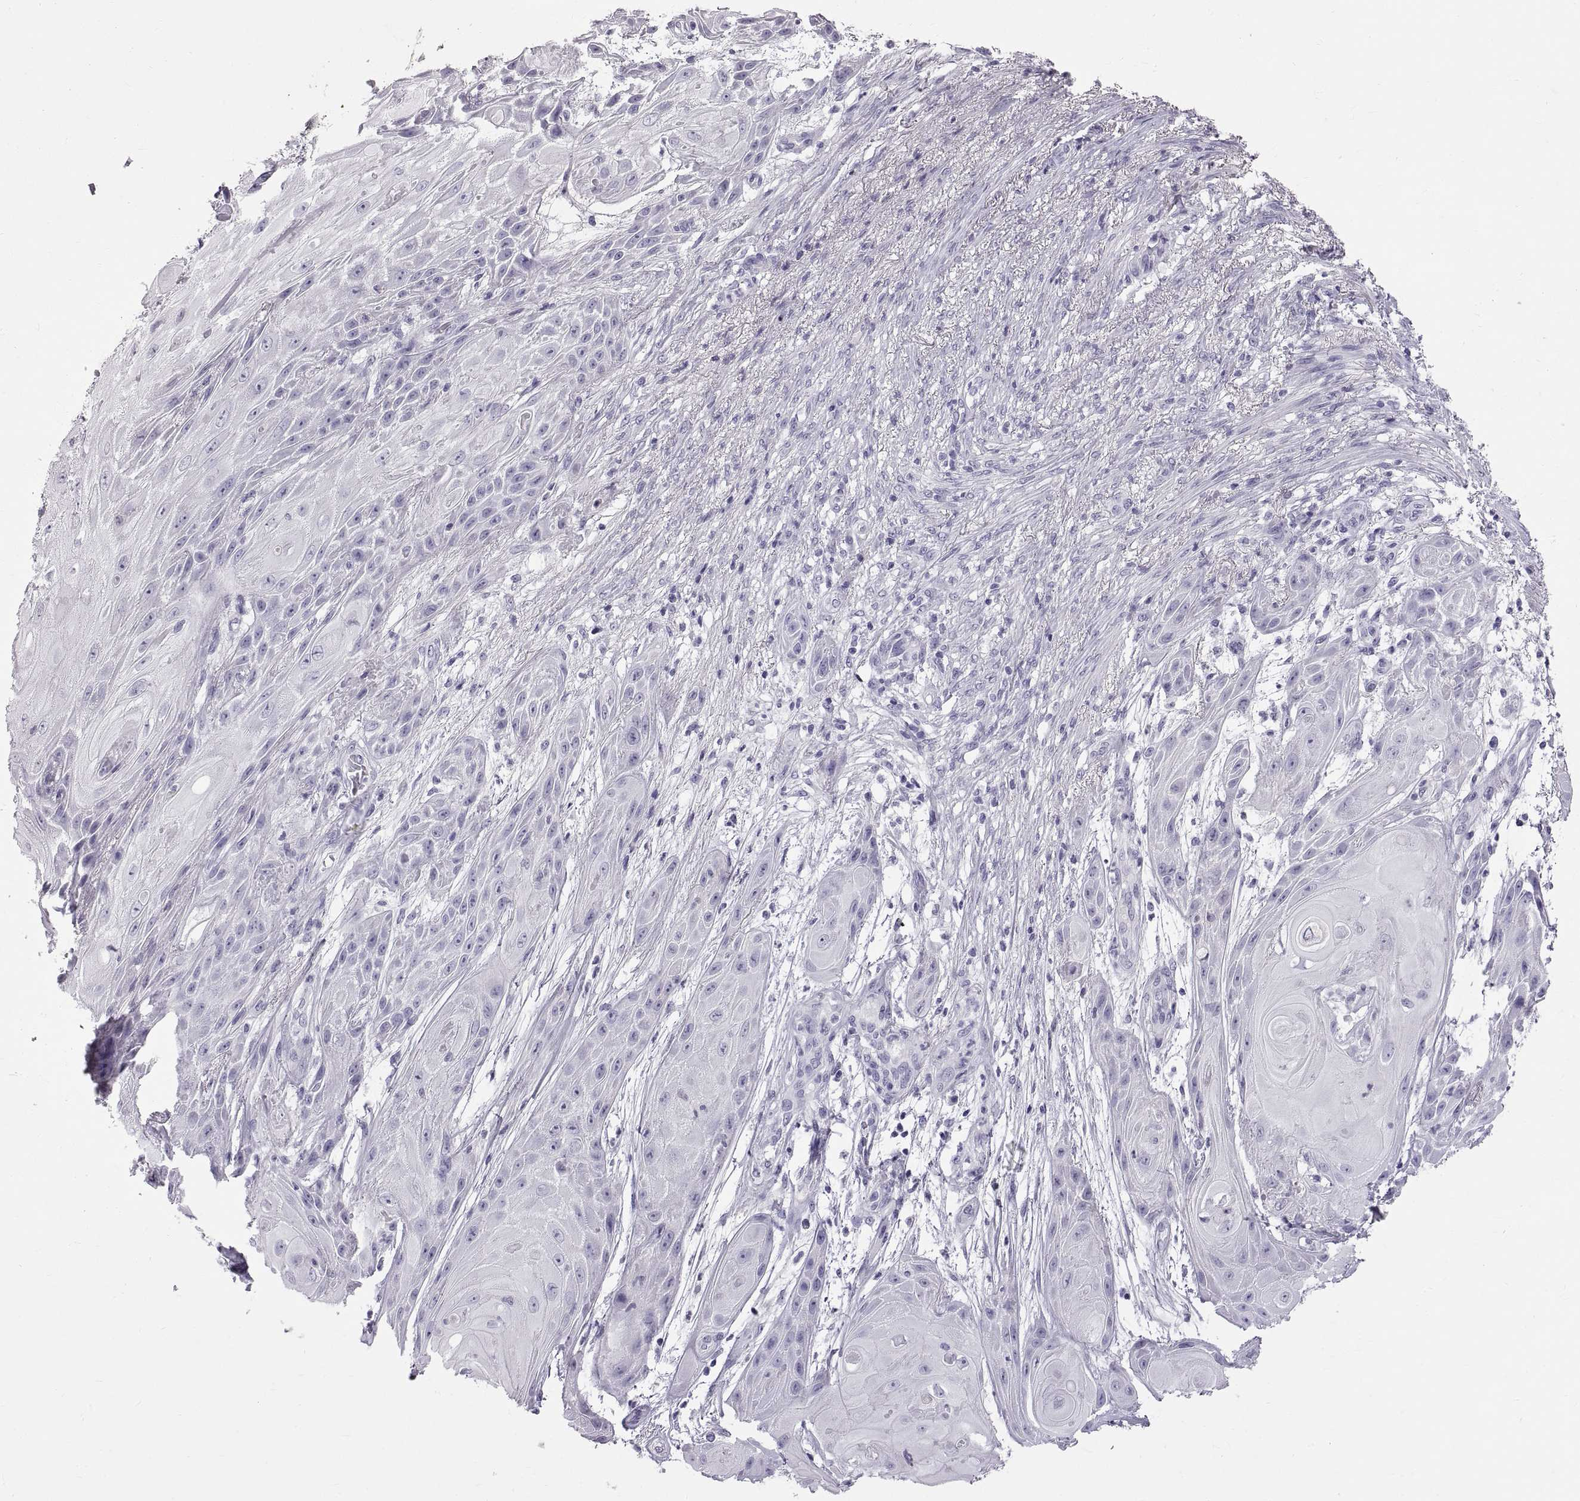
{"staining": {"intensity": "negative", "quantity": "none", "location": "none"}, "tissue": "skin cancer", "cell_type": "Tumor cells", "image_type": "cancer", "snomed": [{"axis": "morphology", "description": "Squamous cell carcinoma, NOS"}, {"axis": "topography", "description": "Skin"}], "caption": "The histopathology image exhibits no staining of tumor cells in squamous cell carcinoma (skin). Nuclei are stained in blue.", "gene": "WFDC8", "patient": {"sex": "male", "age": 62}}